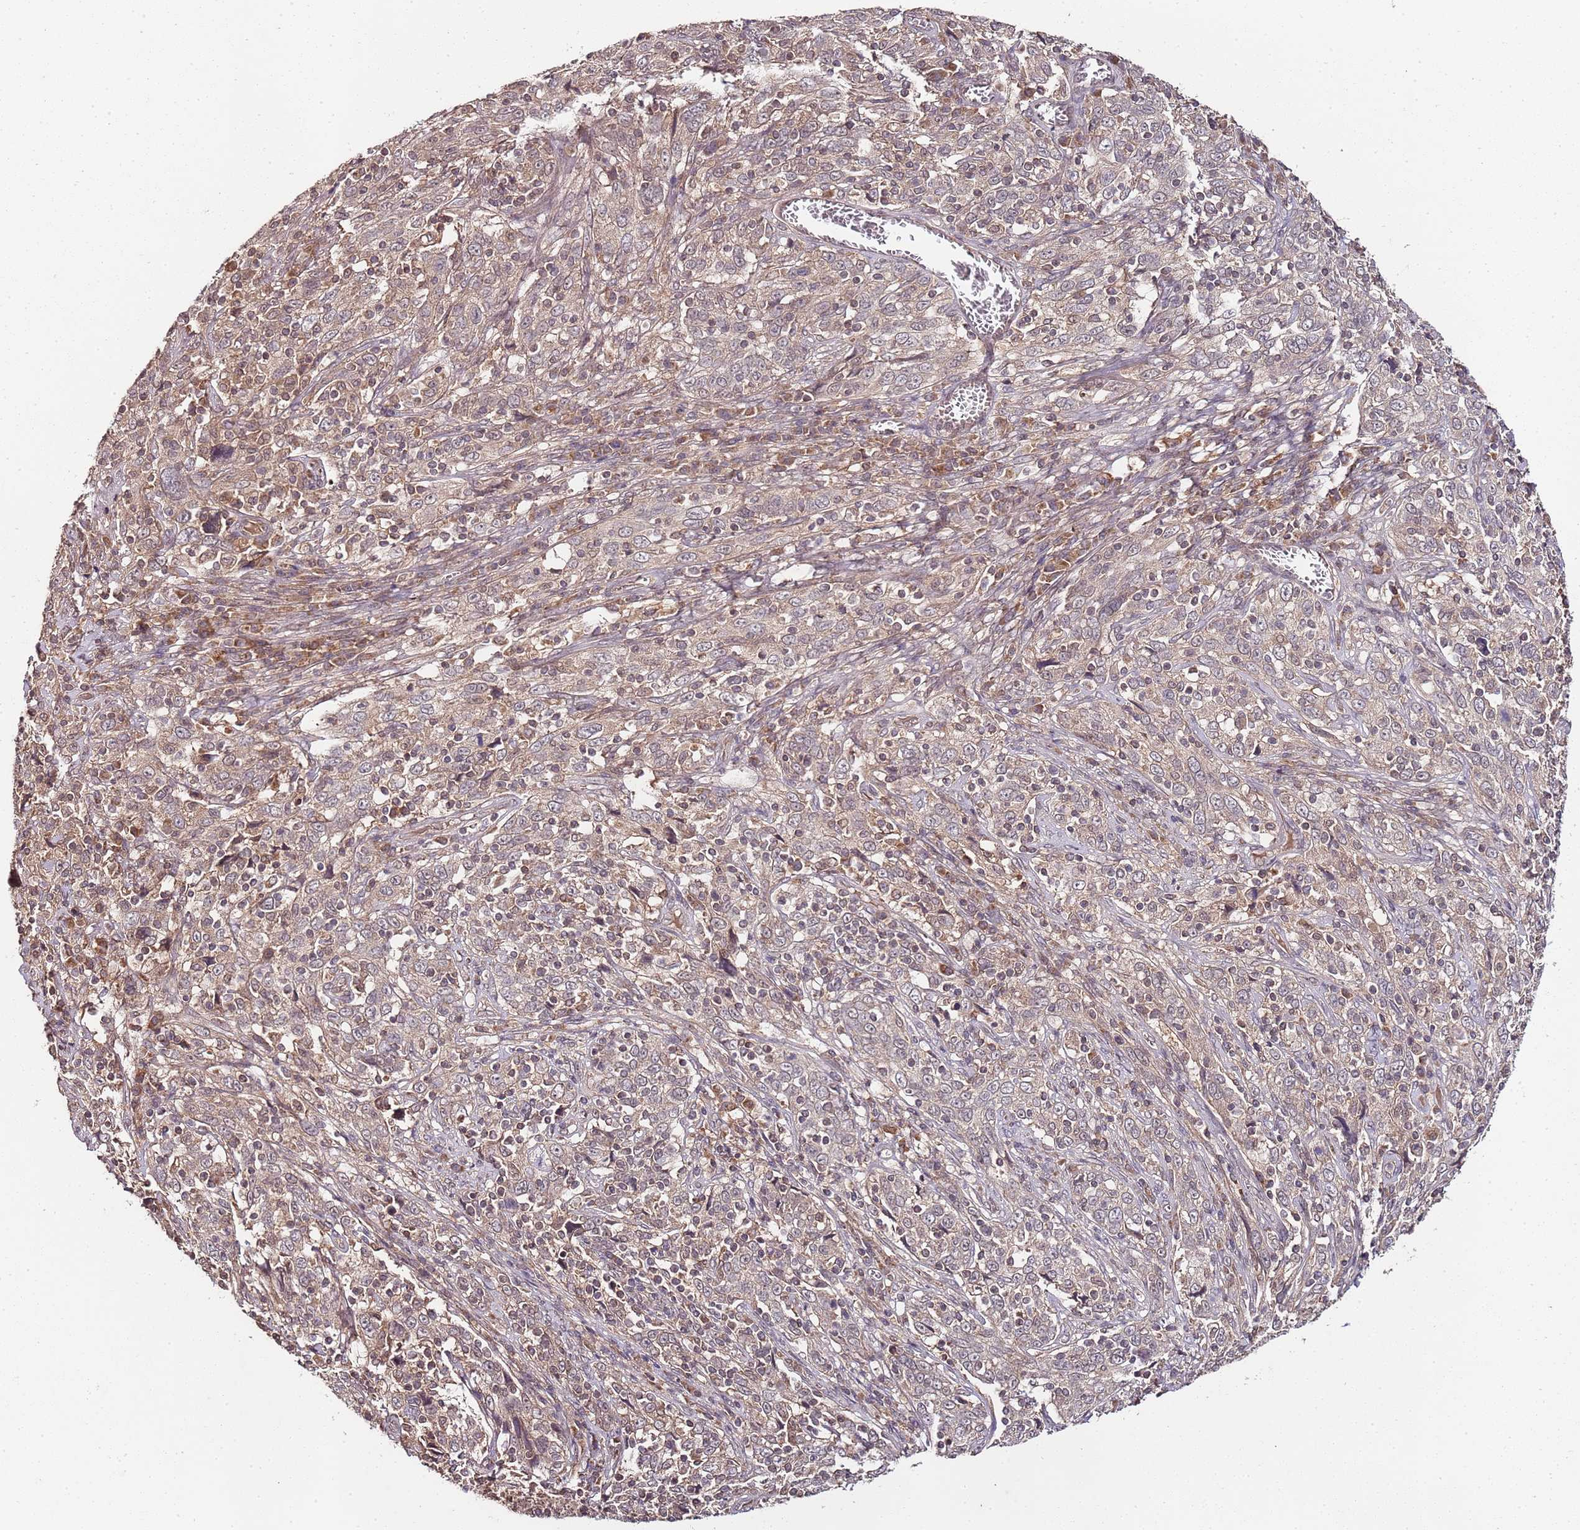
{"staining": {"intensity": "moderate", "quantity": ">75%", "location": "cytoplasmic/membranous"}, "tissue": "cervical cancer", "cell_type": "Tumor cells", "image_type": "cancer", "snomed": [{"axis": "morphology", "description": "Squamous cell carcinoma, NOS"}, {"axis": "topography", "description": "Cervix"}], "caption": "This micrograph shows IHC staining of cervical cancer, with medium moderate cytoplasmic/membranous expression in approximately >75% of tumor cells.", "gene": "LIN37", "patient": {"sex": "female", "age": 46}}